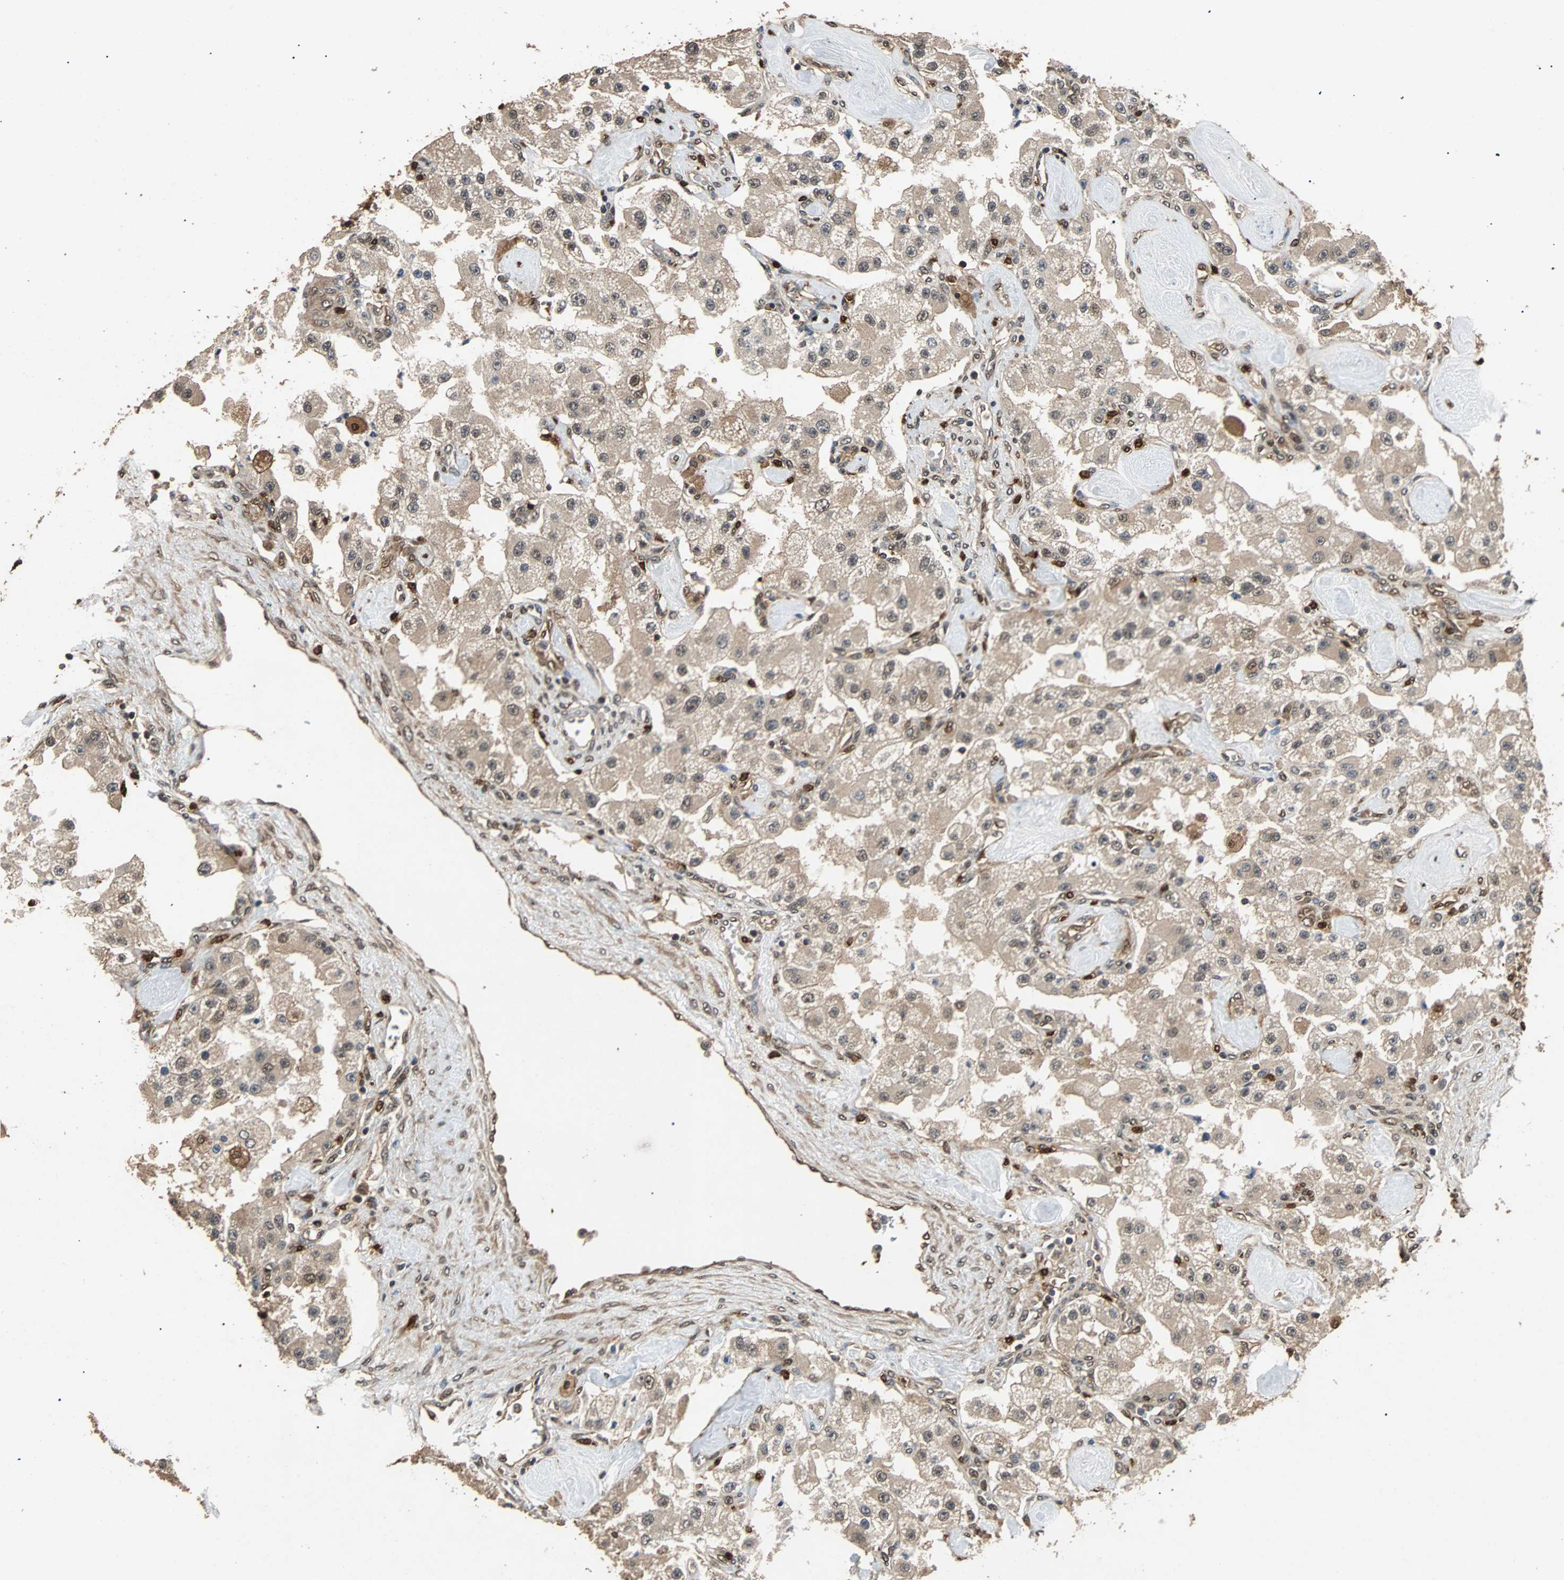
{"staining": {"intensity": "moderate", "quantity": ">75%", "location": "cytoplasmic/membranous"}, "tissue": "carcinoid", "cell_type": "Tumor cells", "image_type": "cancer", "snomed": [{"axis": "morphology", "description": "Carcinoid, malignant, NOS"}, {"axis": "topography", "description": "Pancreas"}], "caption": "Moderate cytoplasmic/membranous expression is present in approximately >75% of tumor cells in carcinoid.", "gene": "PRDX6", "patient": {"sex": "male", "age": 41}}